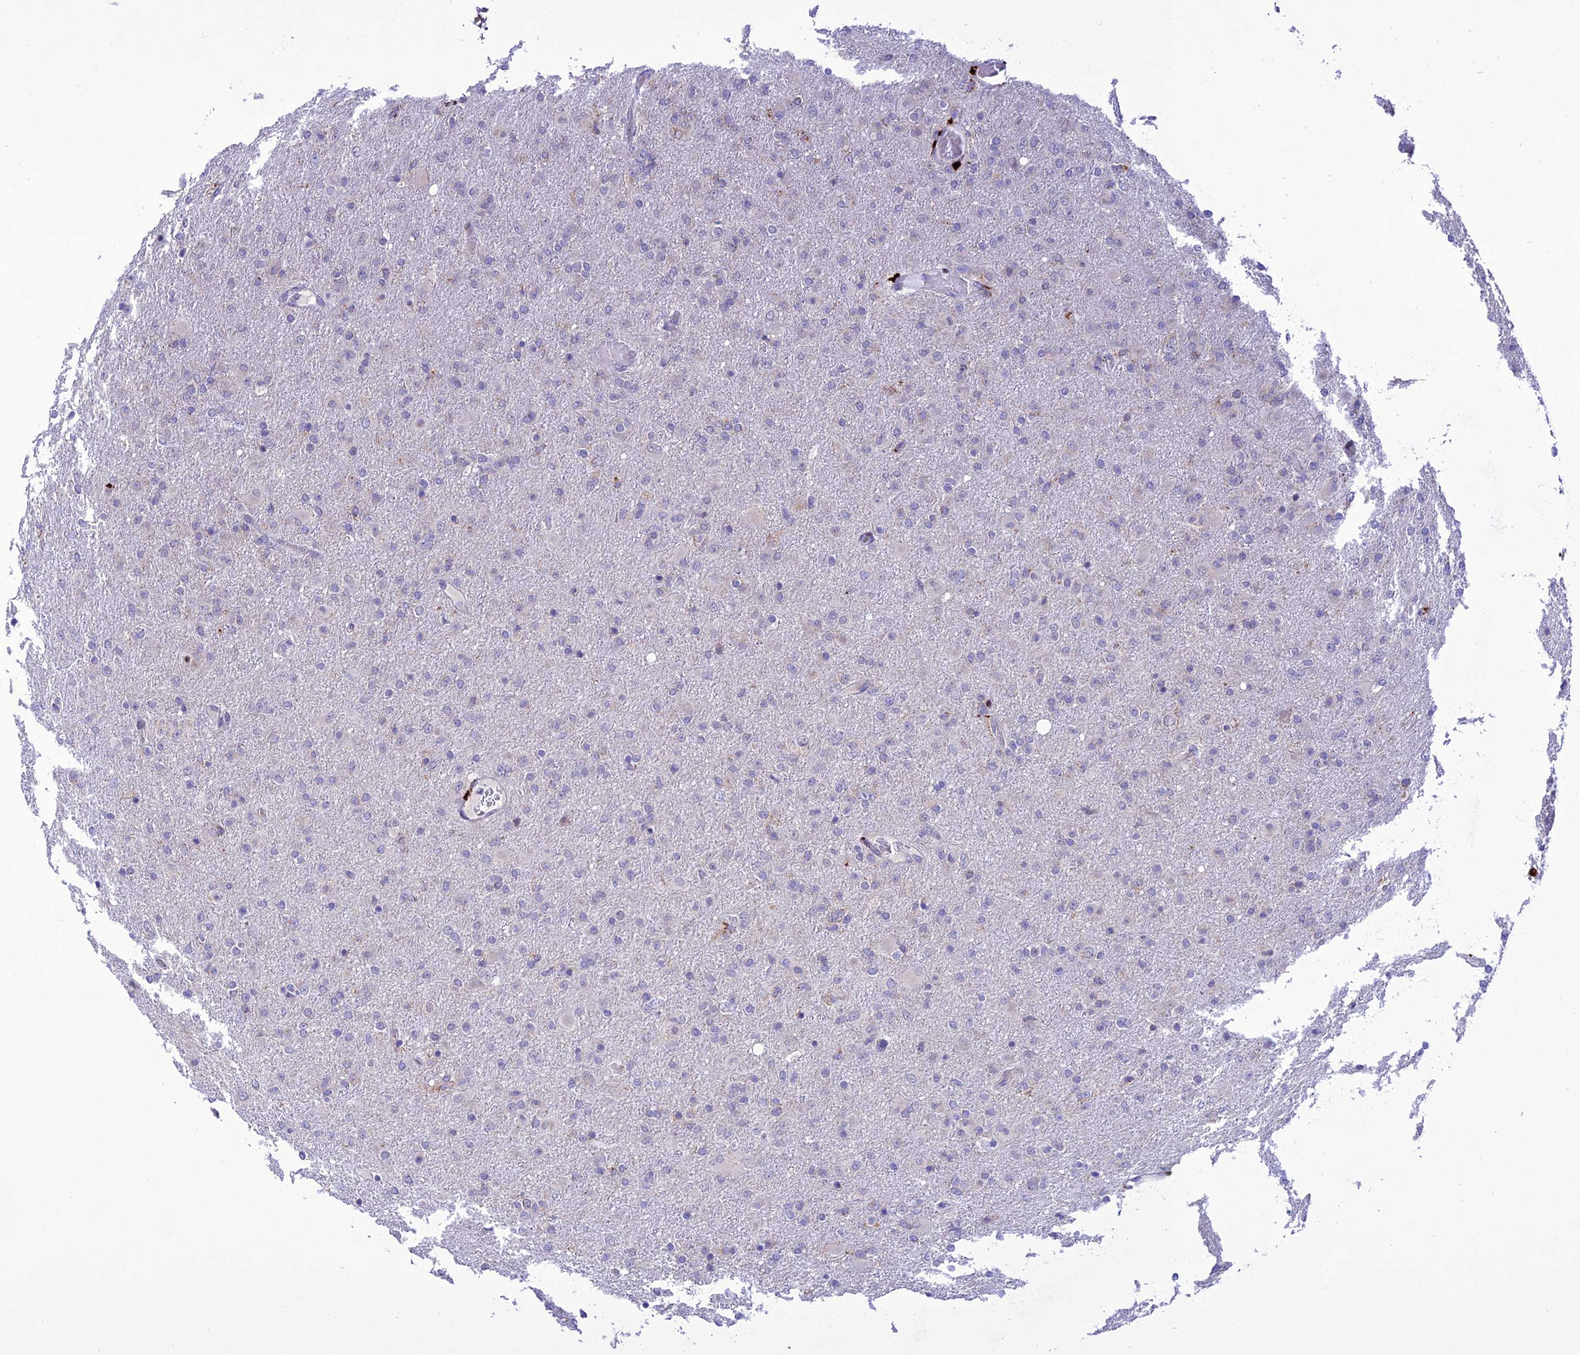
{"staining": {"intensity": "negative", "quantity": "none", "location": "none"}, "tissue": "glioma", "cell_type": "Tumor cells", "image_type": "cancer", "snomed": [{"axis": "morphology", "description": "Glioma, malignant, Low grade"}, {"axis": "topography", "description": "Brain"}], "caption": "High power microscopy image of an immunohistochemistry histopathology image of glioma, revealing no significant positivity in tumor cells. The staining is performed using DAB (3,3'-diaminobenzidine) brown chromogen with nuclei counter-stained in using hematoxylin.", "gene": "HIC1", "patient": {"sex": "male", "age": 65}}